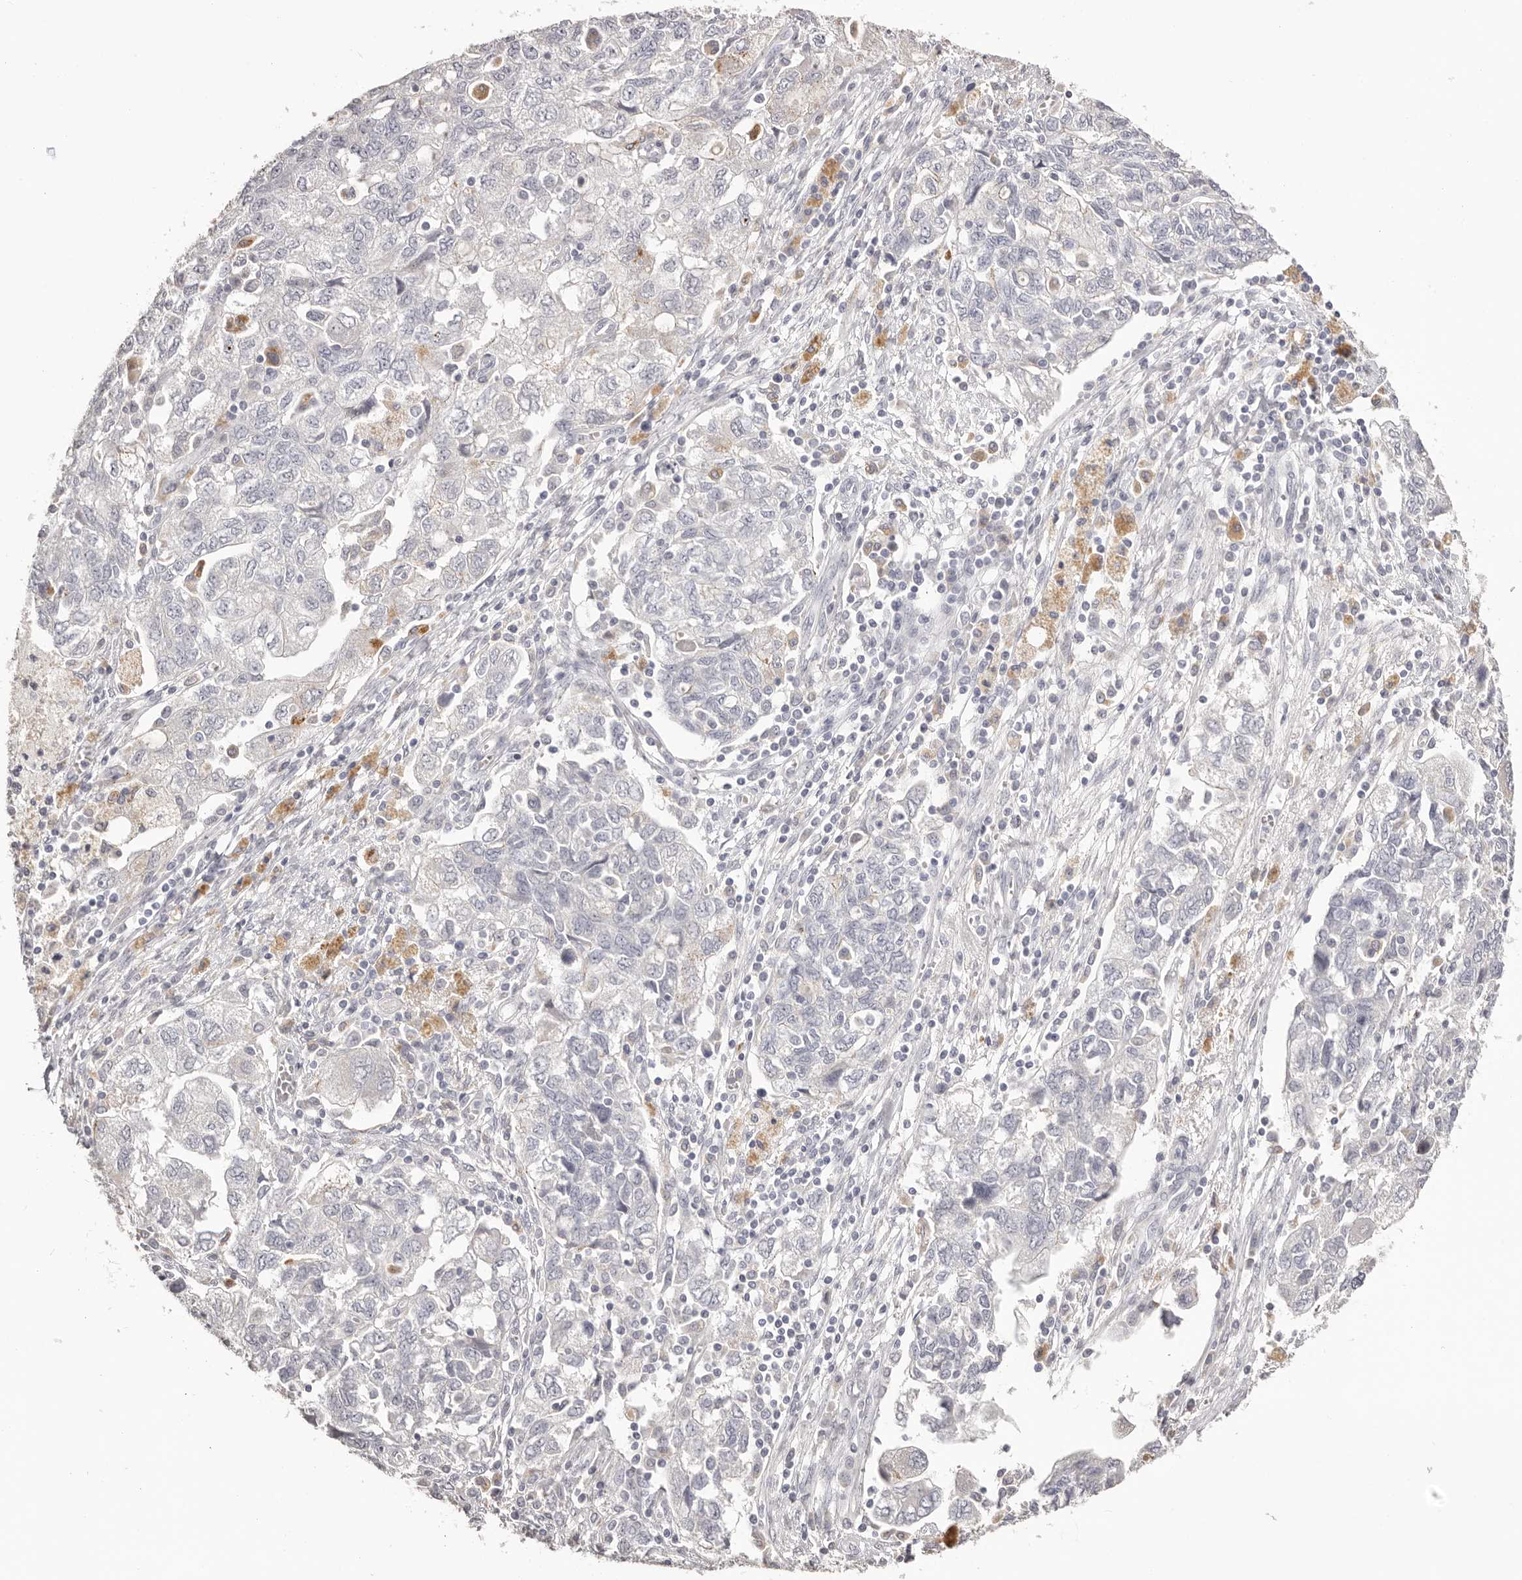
{"staining": {"intensity": "negative", "quantity": "none", "location": "none"}, "tissue": "ovarian cancer", "cell_type": "Tumor cells", "image_type": "cancer", "snomed": [{"axis": "morphology", "description": "Carcinoma, NOS"}, {"axis": "morphology", "description": "Cystadenocarcinoma, serous, NOS"}, {"axis": "topography", "description": "Ovary"}], "caption": "Immunohistochemistry (IHC) of ovarian cancer demonstrates no expression in tumor cells.", "gene": "PCDHB6", "patient": {"sex": "female", "age": 69}}